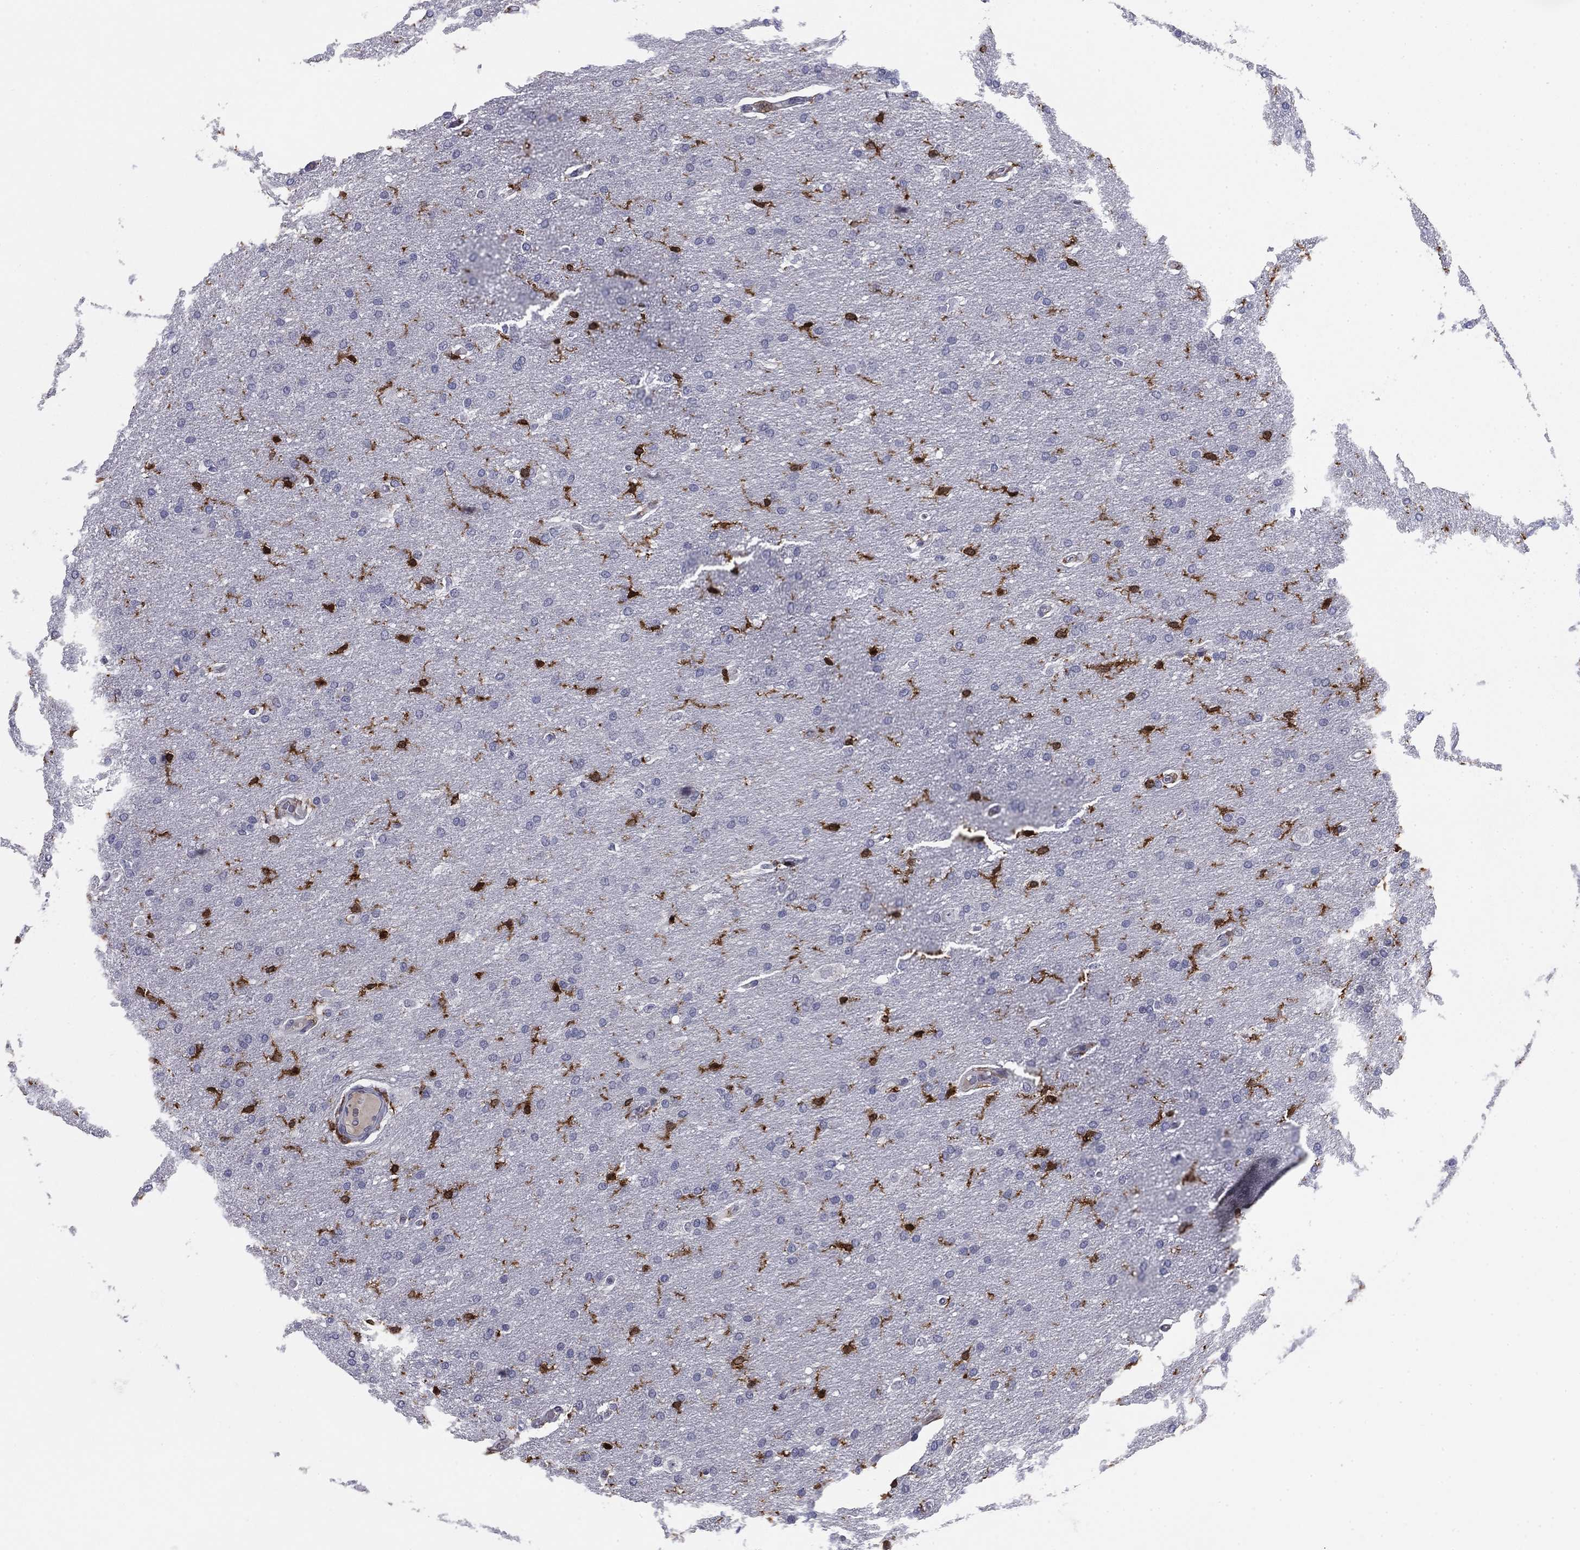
{"staining": {"intensity": "negative", "quantity": "none", "location": "none"}, "tissue": "glioma", "cell_type": "Tumor cells", "image_type": "cancer", "snomed": [{"axis": "morphology", "description": "Glioma, malignant, Low grade"}, {"axis": "topography", "description": "Brain"}], "caption": "This image is of low-grade glioma (malignant) stained with immunohistochemistry (IHC) to label a protein in brown with the nuclei are counter-stained blue. There is no staining in tumor cells.", "gene": "PLCB2", "patient": {"sex": "female", "age": 37}}